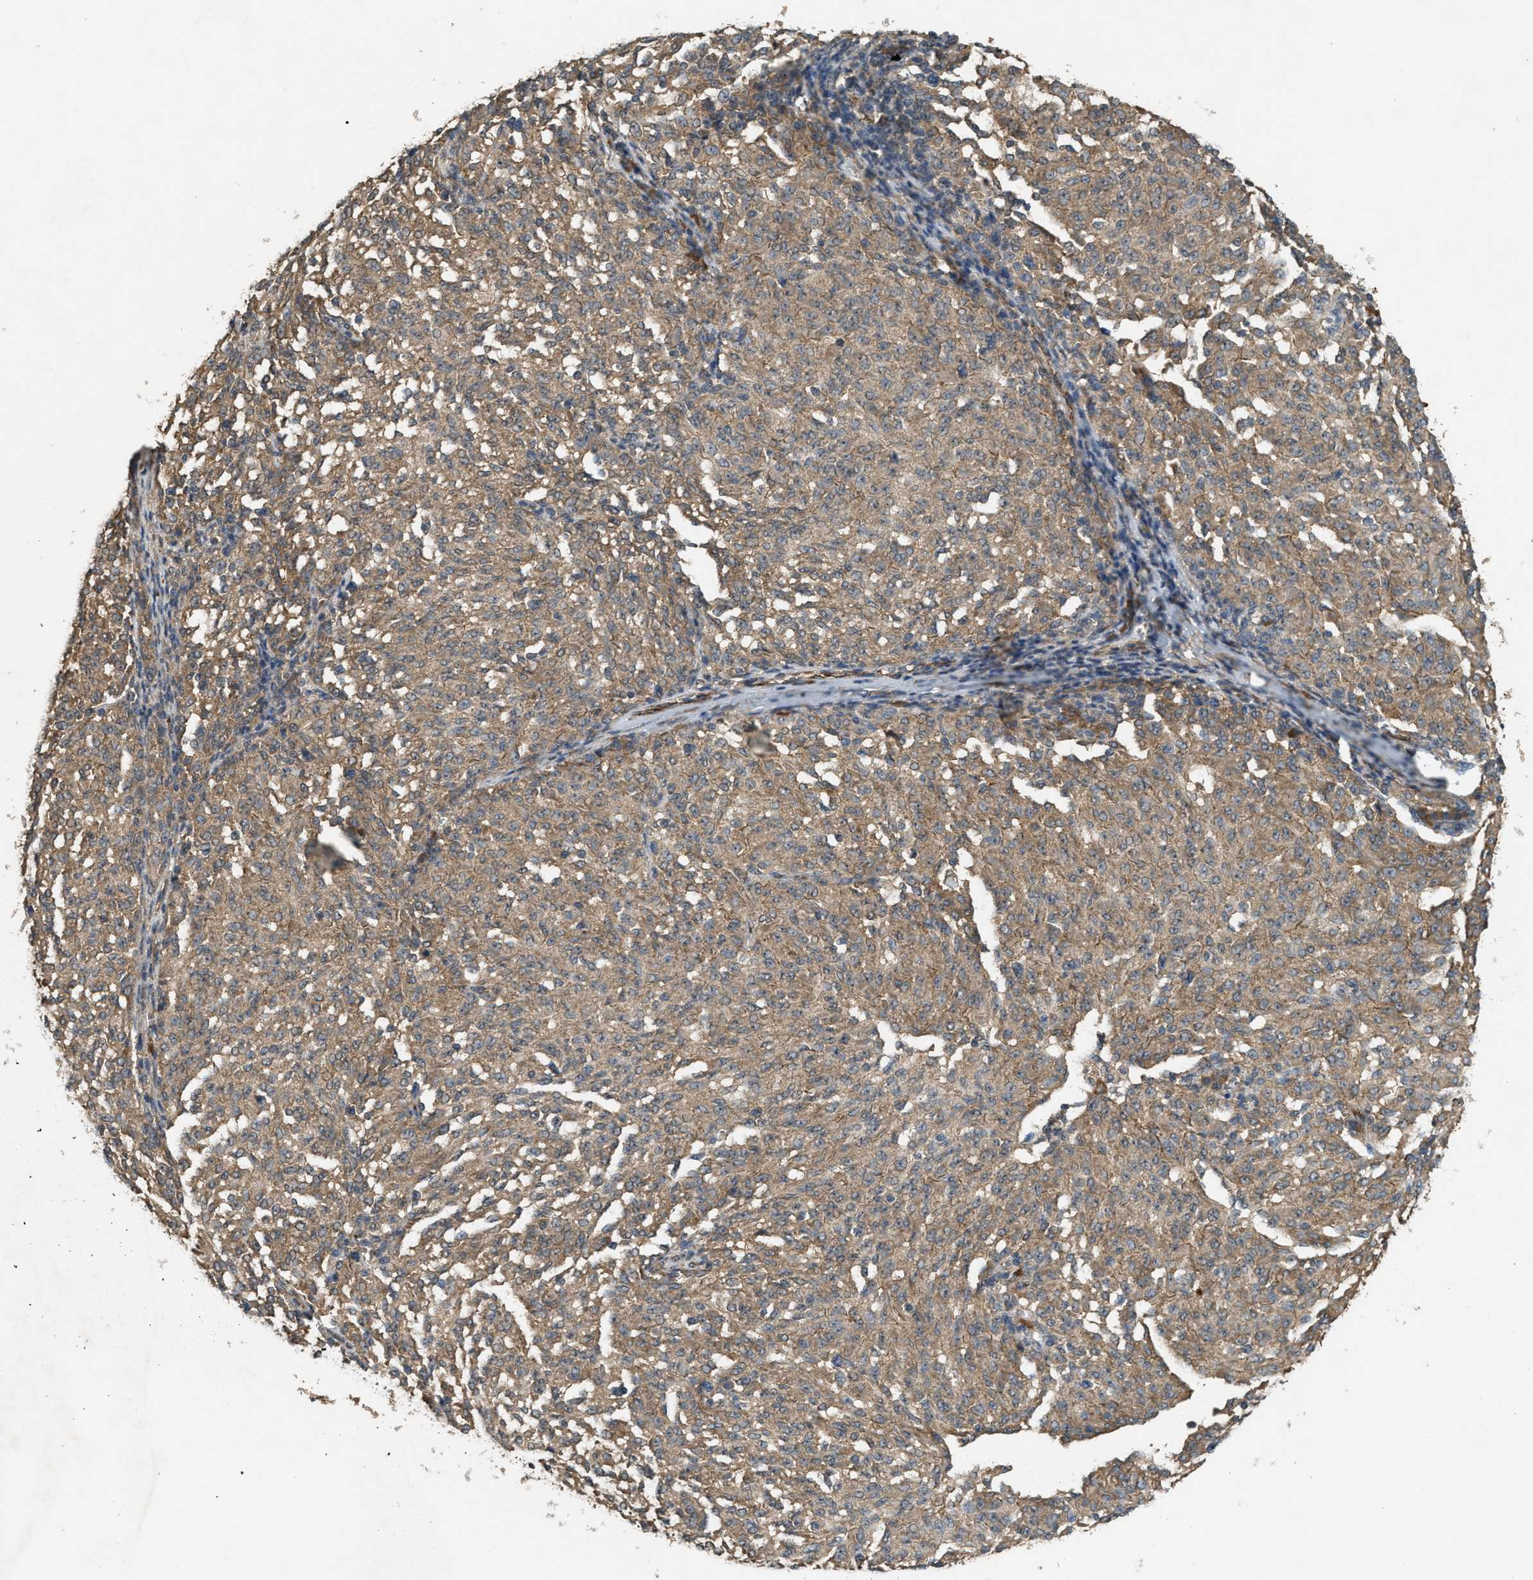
{"staining": {"intensity": "moderate", "quantity": ">75%", "location": "cytoplasmic/membranous"}, "tissue": "melanoma", "cell_type": "Tumor cells", "image_type": "cancer", "snomed": [{"axis": "morphology", "description": "Malignant melanoma, NOS"}, {"axis": "topography", "description": "Skin"}], "caption": "There is medium levels of moderate cytoplasmic/membranous staining in tumor cells of malignant melanoma, as demonstrated by immunohistochemical staining (brown color).", "gene": "ARHGEF5", "patient": {"sex": "female", "age": 72}}